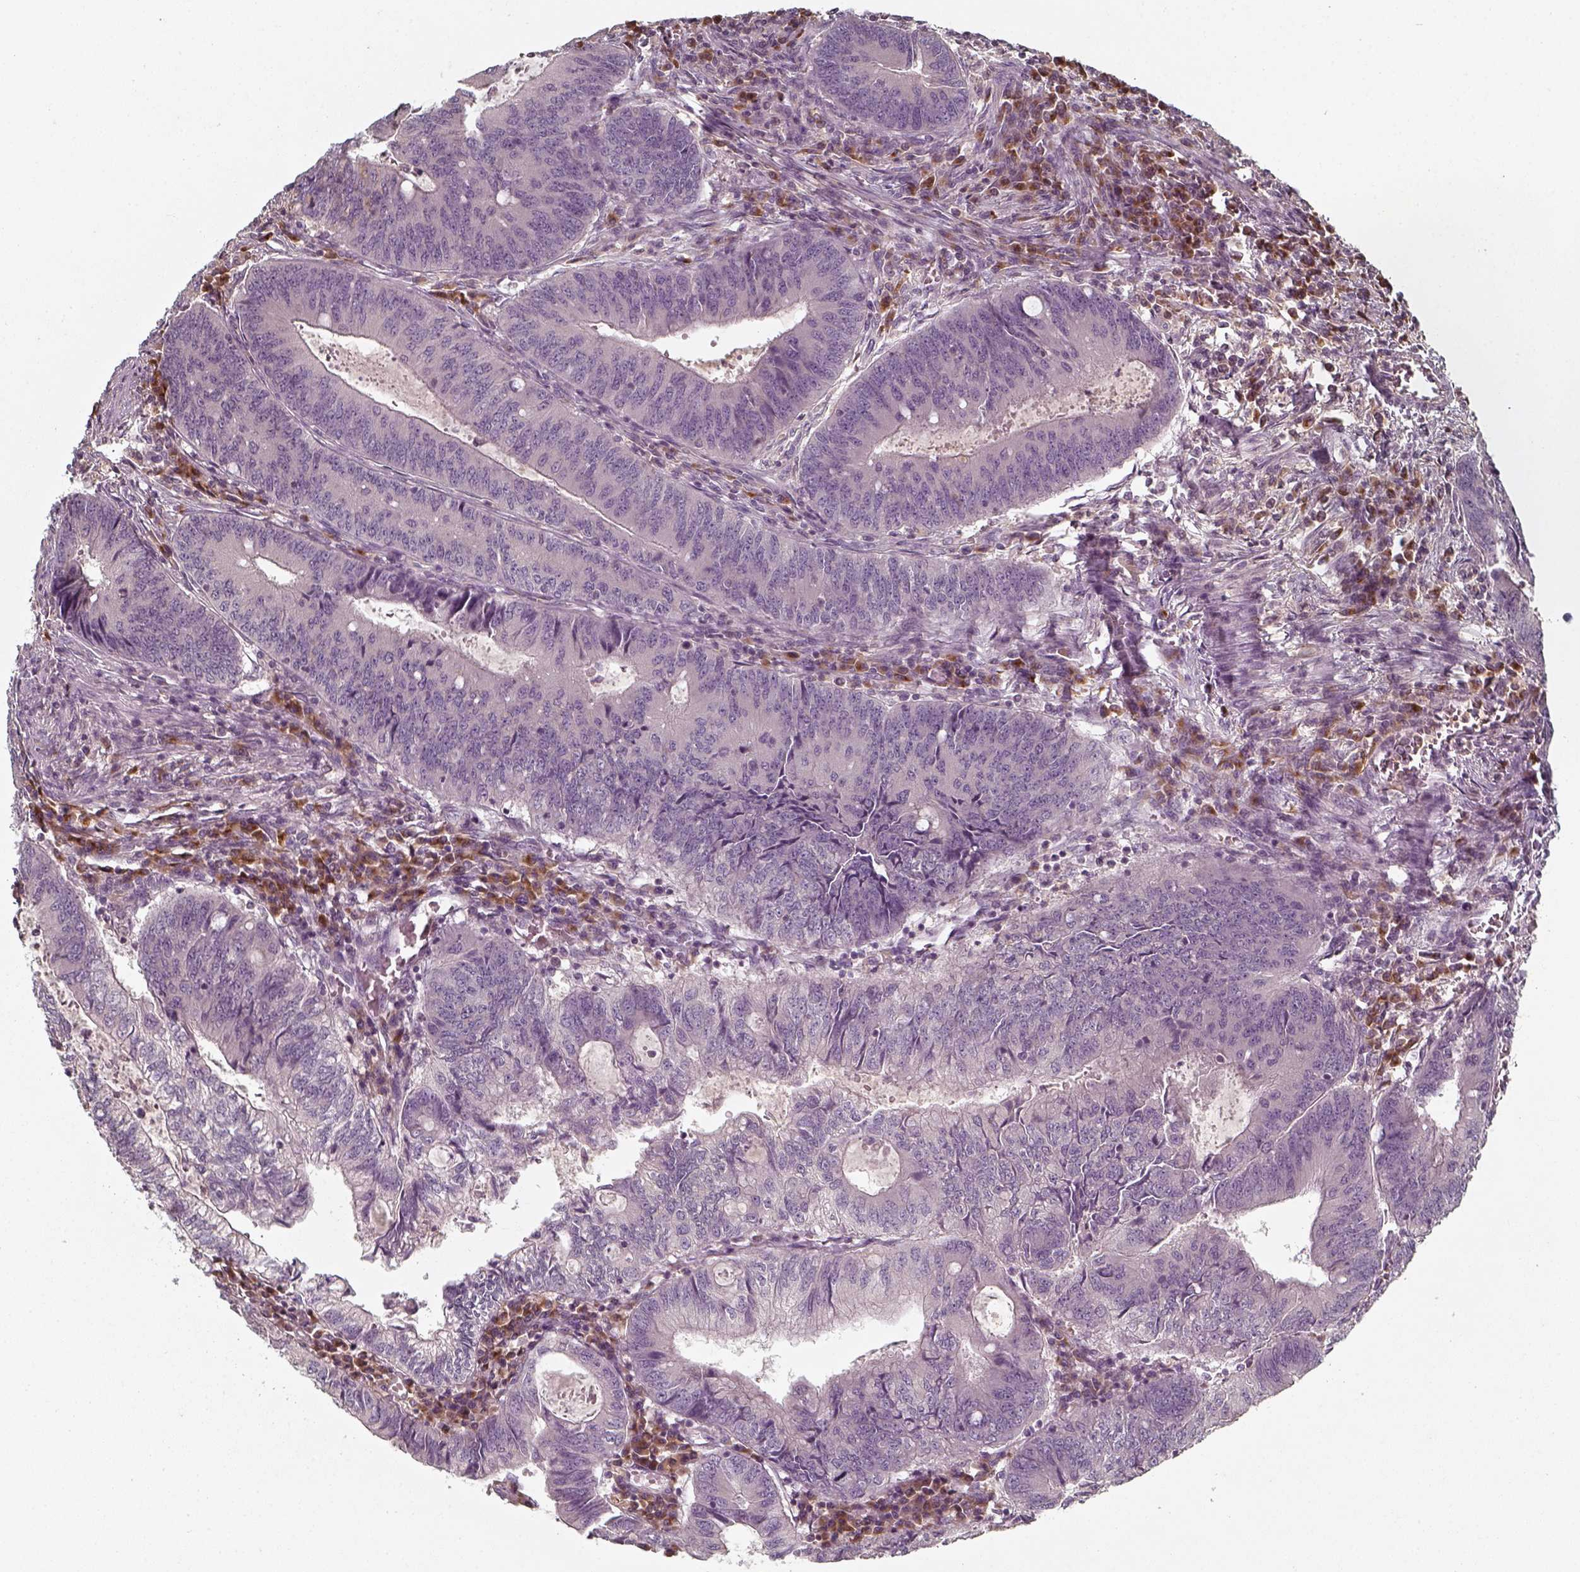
{"staining": {"intensity": "weak", "quantity": "<25%", "location": "cytoplasmic/membranous"}, "tissue": "colorectal cancer", "cell_type": "Tumor cells", "image_type": "cancer", "snomed": [{"axis": "morphology", "description": "Adenocarcinoma, NOS"}, {"axis": "topography", "description": "Colon"}], "caption": "An image of human colorectal adenocarcinoma is negative for staining in tumor cells.", "gene": "UNC13D", "patient": {"sex": "male", "age": 67}}